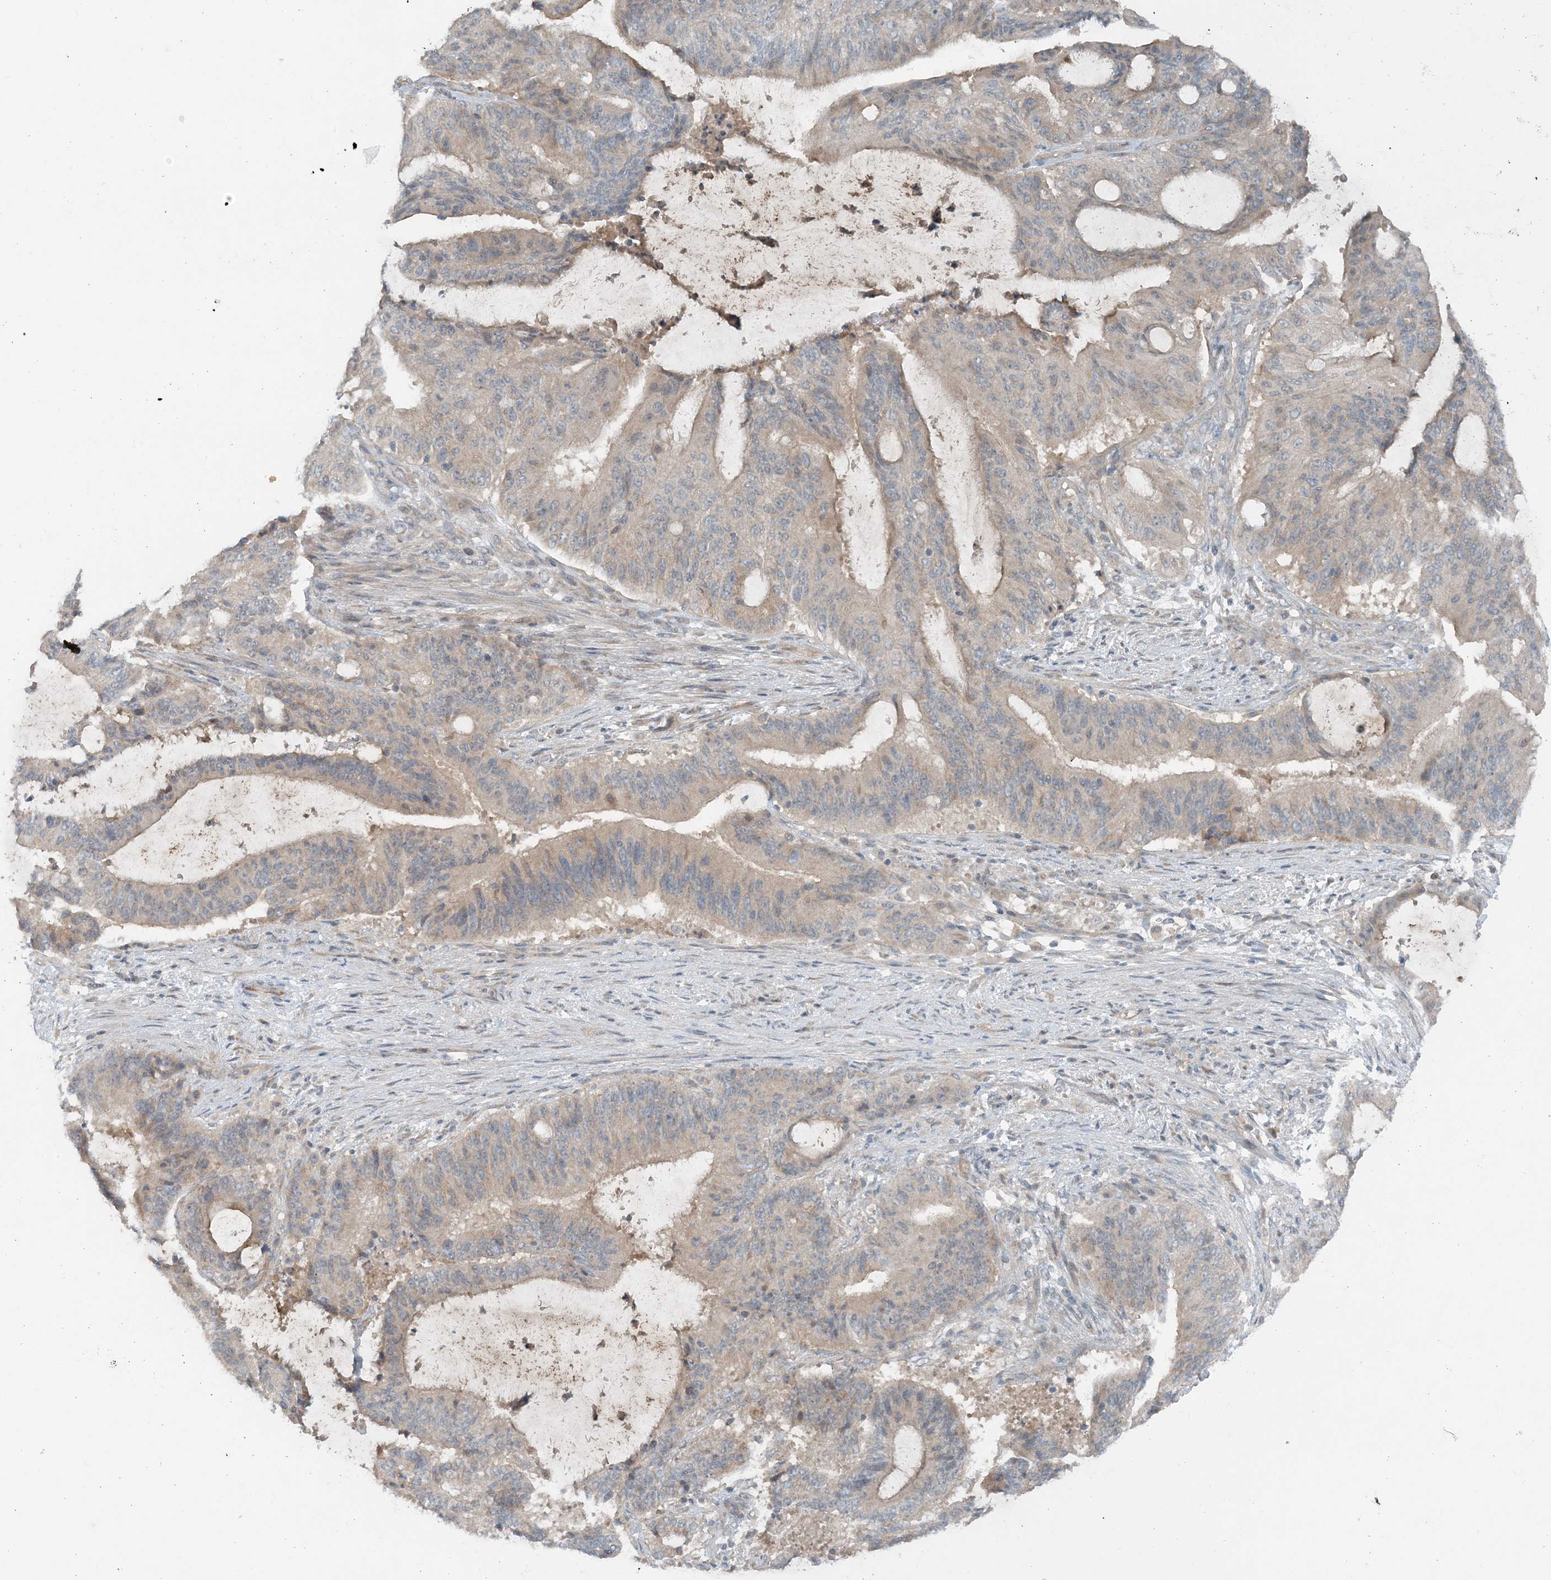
{"staining": {"intensity": "weak", "quantity": "<25%", "location": "cytoplasmic/membranous"}, "tissue": "liver cancer", "cell_type": "Tumor cells", "image_type": "cancer", "snomed": [{"axis": "morphology", "description": "Normal tissue, NOS"}, {"axis": "morphology", "description": "Cholangiocarcinoma"}, {"axis": "topography", "description": "Liver"}, {"axis": "topography", "description": "Peripheral nerve tissue"}], "caption": "Tumor cells are negative for protein expression in human liver cancer (cholangiocarcinoma). (DAB immunohistochemistry with hematoxylin counter stain).", "gene": "MITD1", "patient": {"sex": "female", "age": 73}}